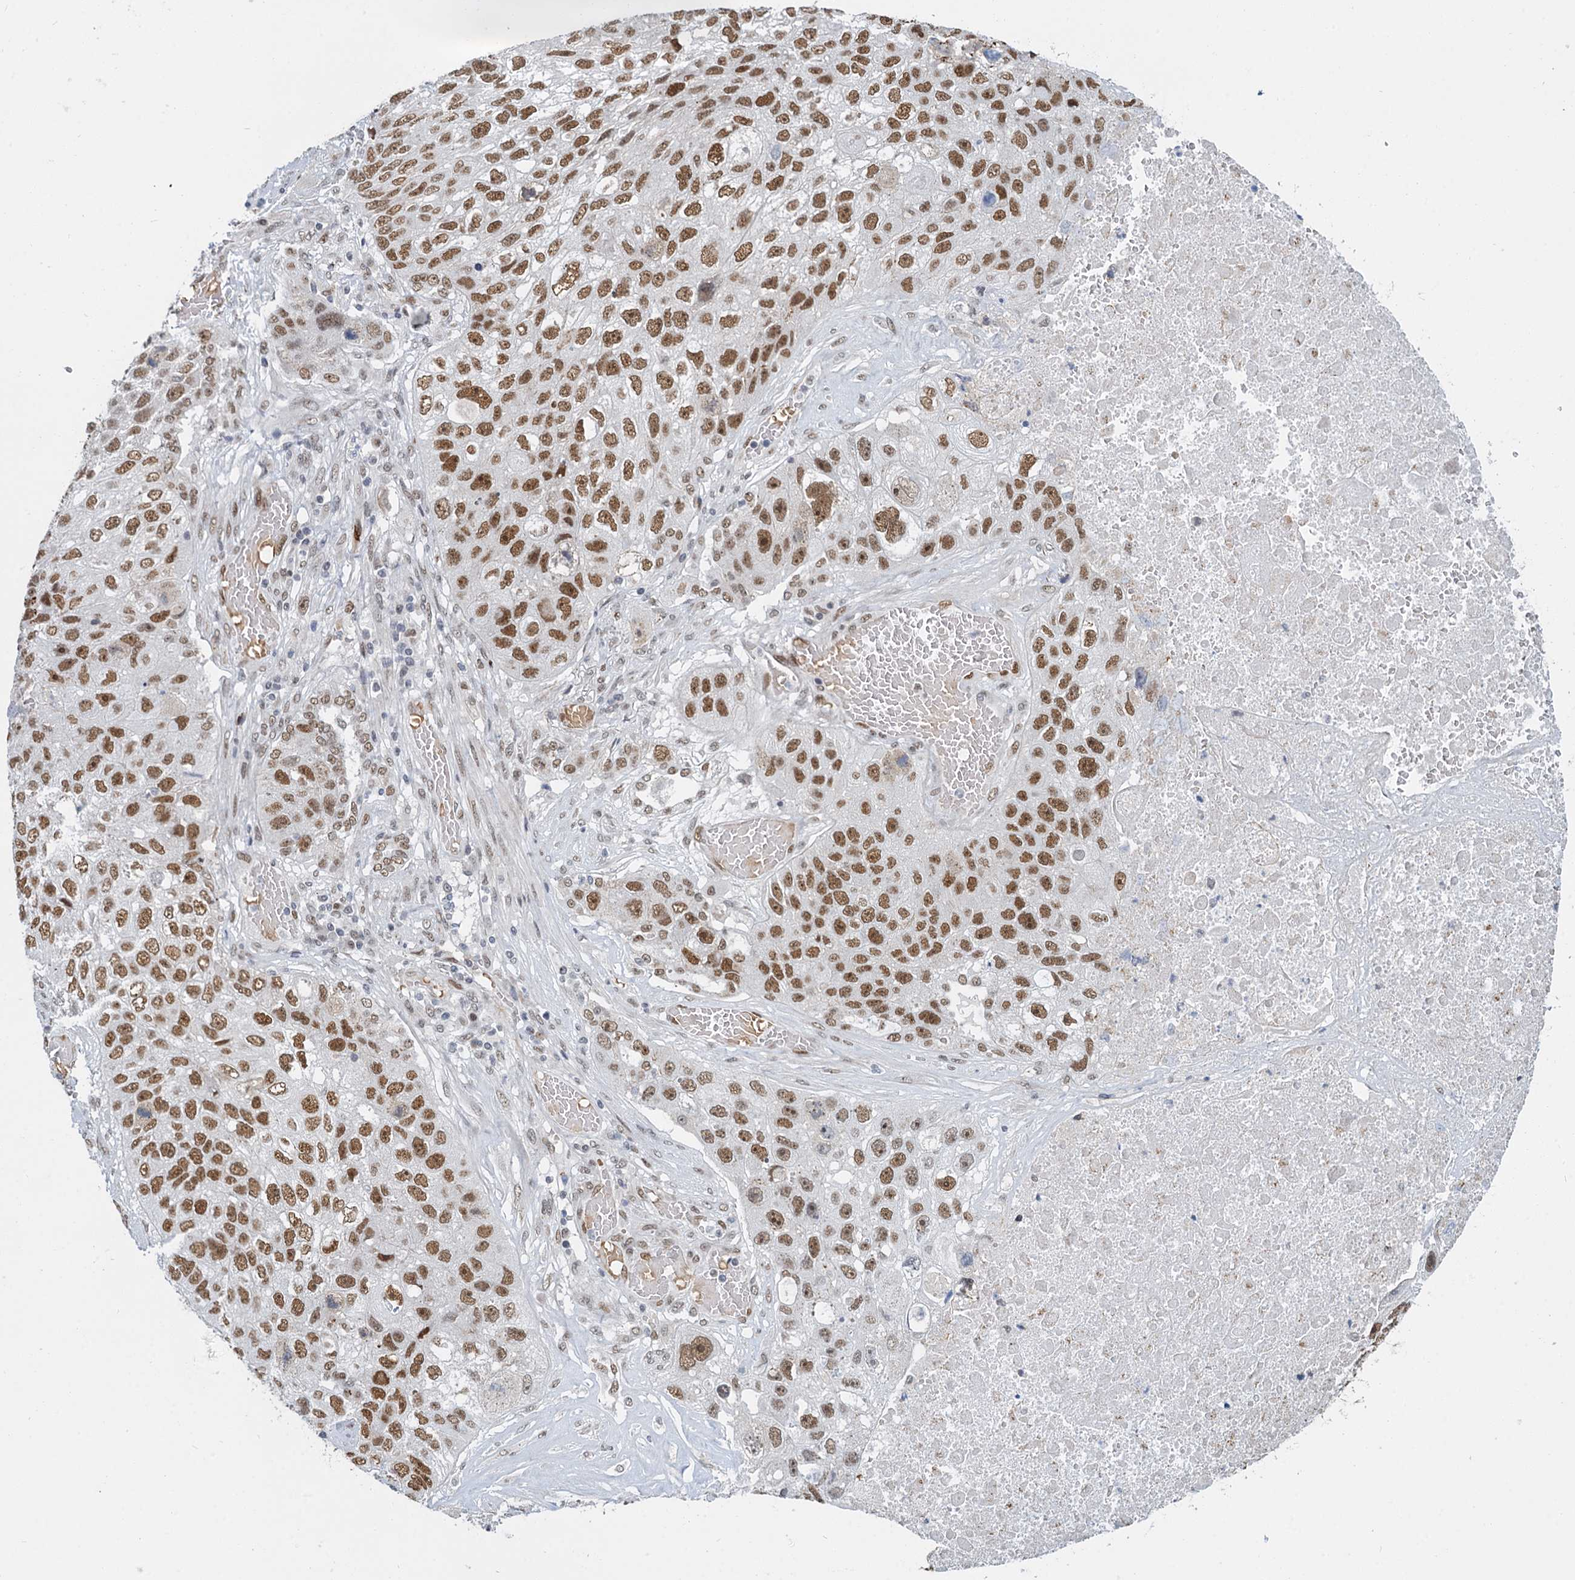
{"staining": {"intensity": "strong", "quantity": ">75%", "location": "nuclear"}, "tissue": "lung cancer", "cell_type": "Tumor cells", "image_type": "cancer", "snomed": [{"axis": "morphology", "description": "Squamous cell carcinoma, NOS"}, {"axis": "topography", "description": "Lung"}], "caption": "Lung cancer was stained to show a protein in brown. There is high levels of strong nuclear expression in about >75% of tumor cells.", "gene": "RPRD1A", "patient": {"sex": "male", "age": 61}}